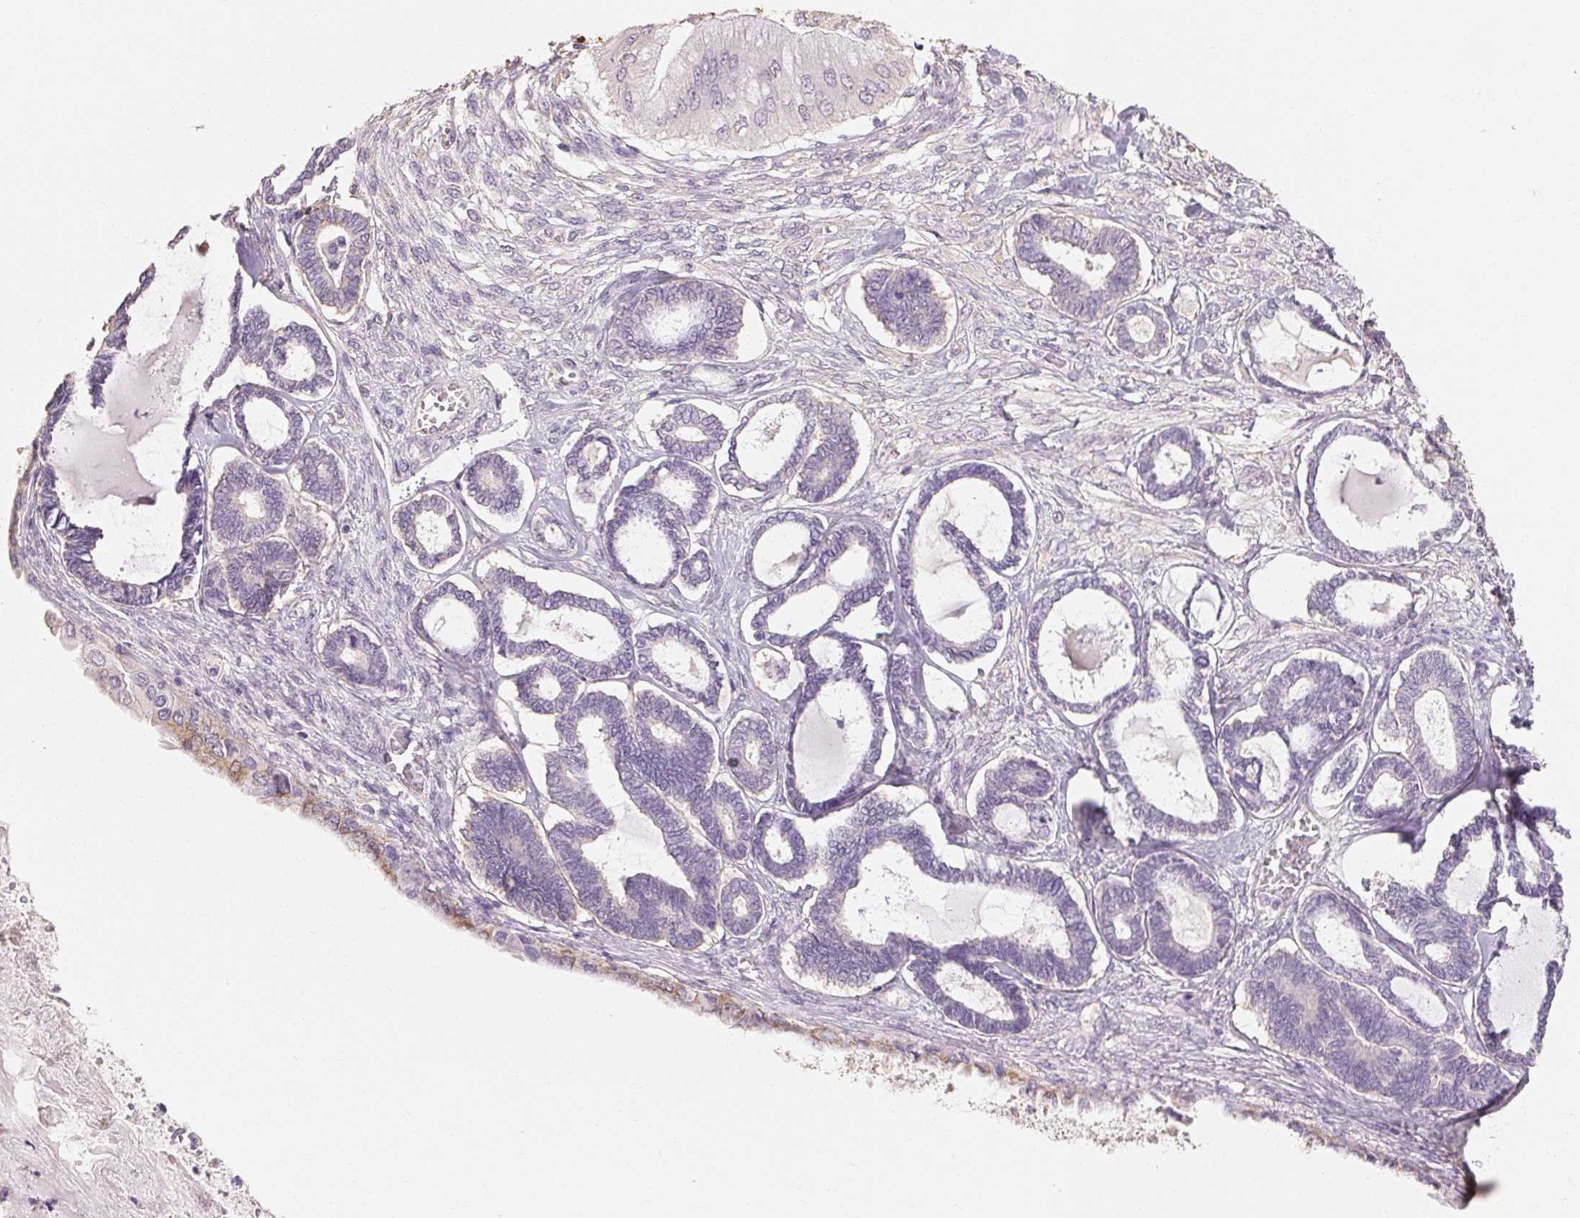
{"staining": {"intensity": "negative", "quantity": "none", "location": "none"}, "tissue": "ovarian cancer", "cell_type": "Tumor cells", "image_type": "cancer", "snomed": [{"axis": "morphology", "description": "Carcinoma, endometroid"}, {"axis": "topography", "description": "Ovary"}], "caption": "Immunohistochemistry of endometroid carcinoma (ovarian) displays no staining in tumor cells.", "gene": "MAP7D2", "patient": {"sex": "female", "age": 70}}